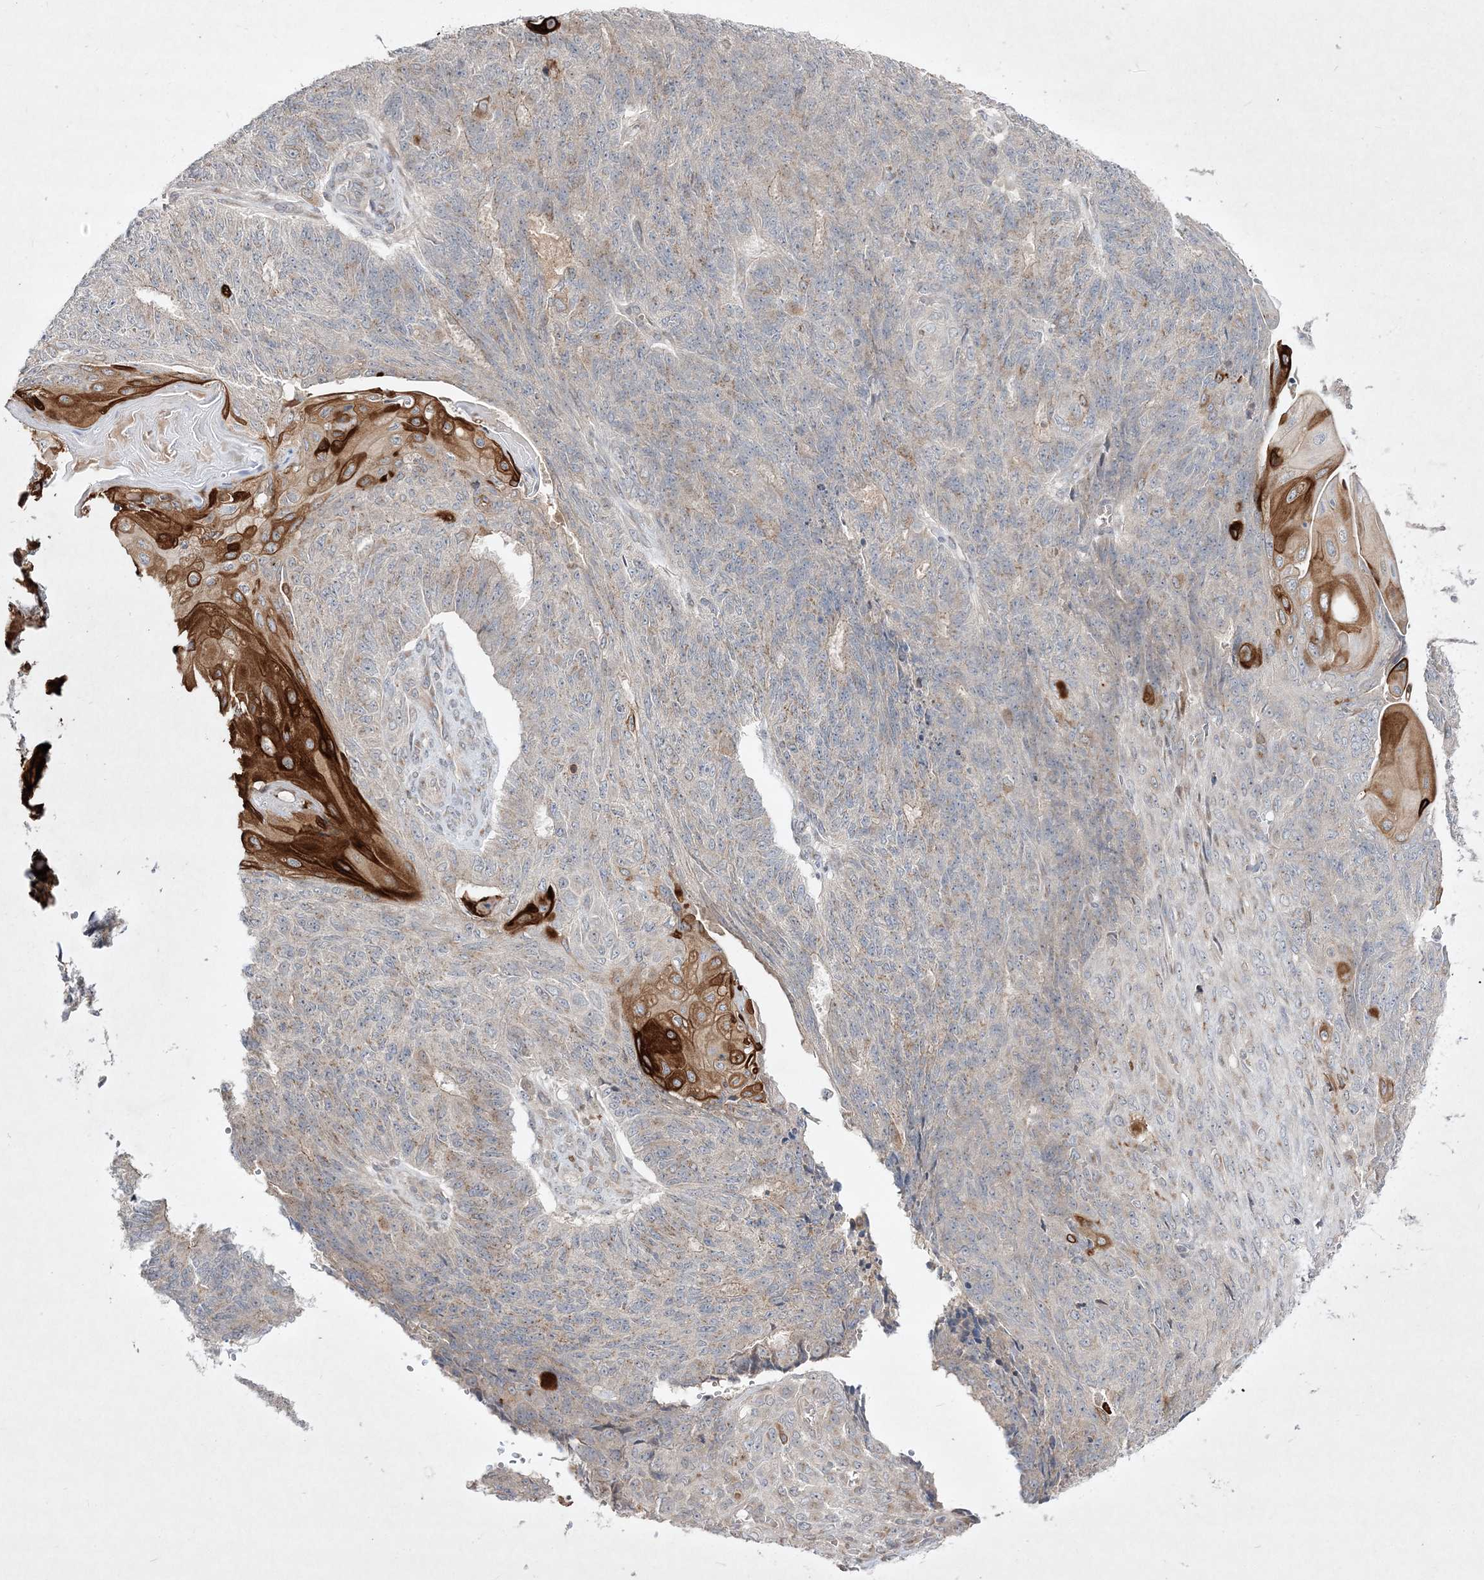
{"staining": {"intensity": "moderate", "quantity": "<25%", "location": "cytoplasmic/membranous"}, "tissue": "endometrial cancer", "cell_type": "Tumor cells", "image_type": "cancer", "snomed": [{"axis": "morphology", "description": "Adenocarcinoma, NOS"}, {"axis": "topography", "description": "Endometrium"}], "caption": "Human endometrial cancer stained for a protein (brown) reveals moderate cytoplasmic/membranous positive expression in about <25% of tumor cells.", "gene": "CLNK", "patient": {"sex": "female", "age": 32}}